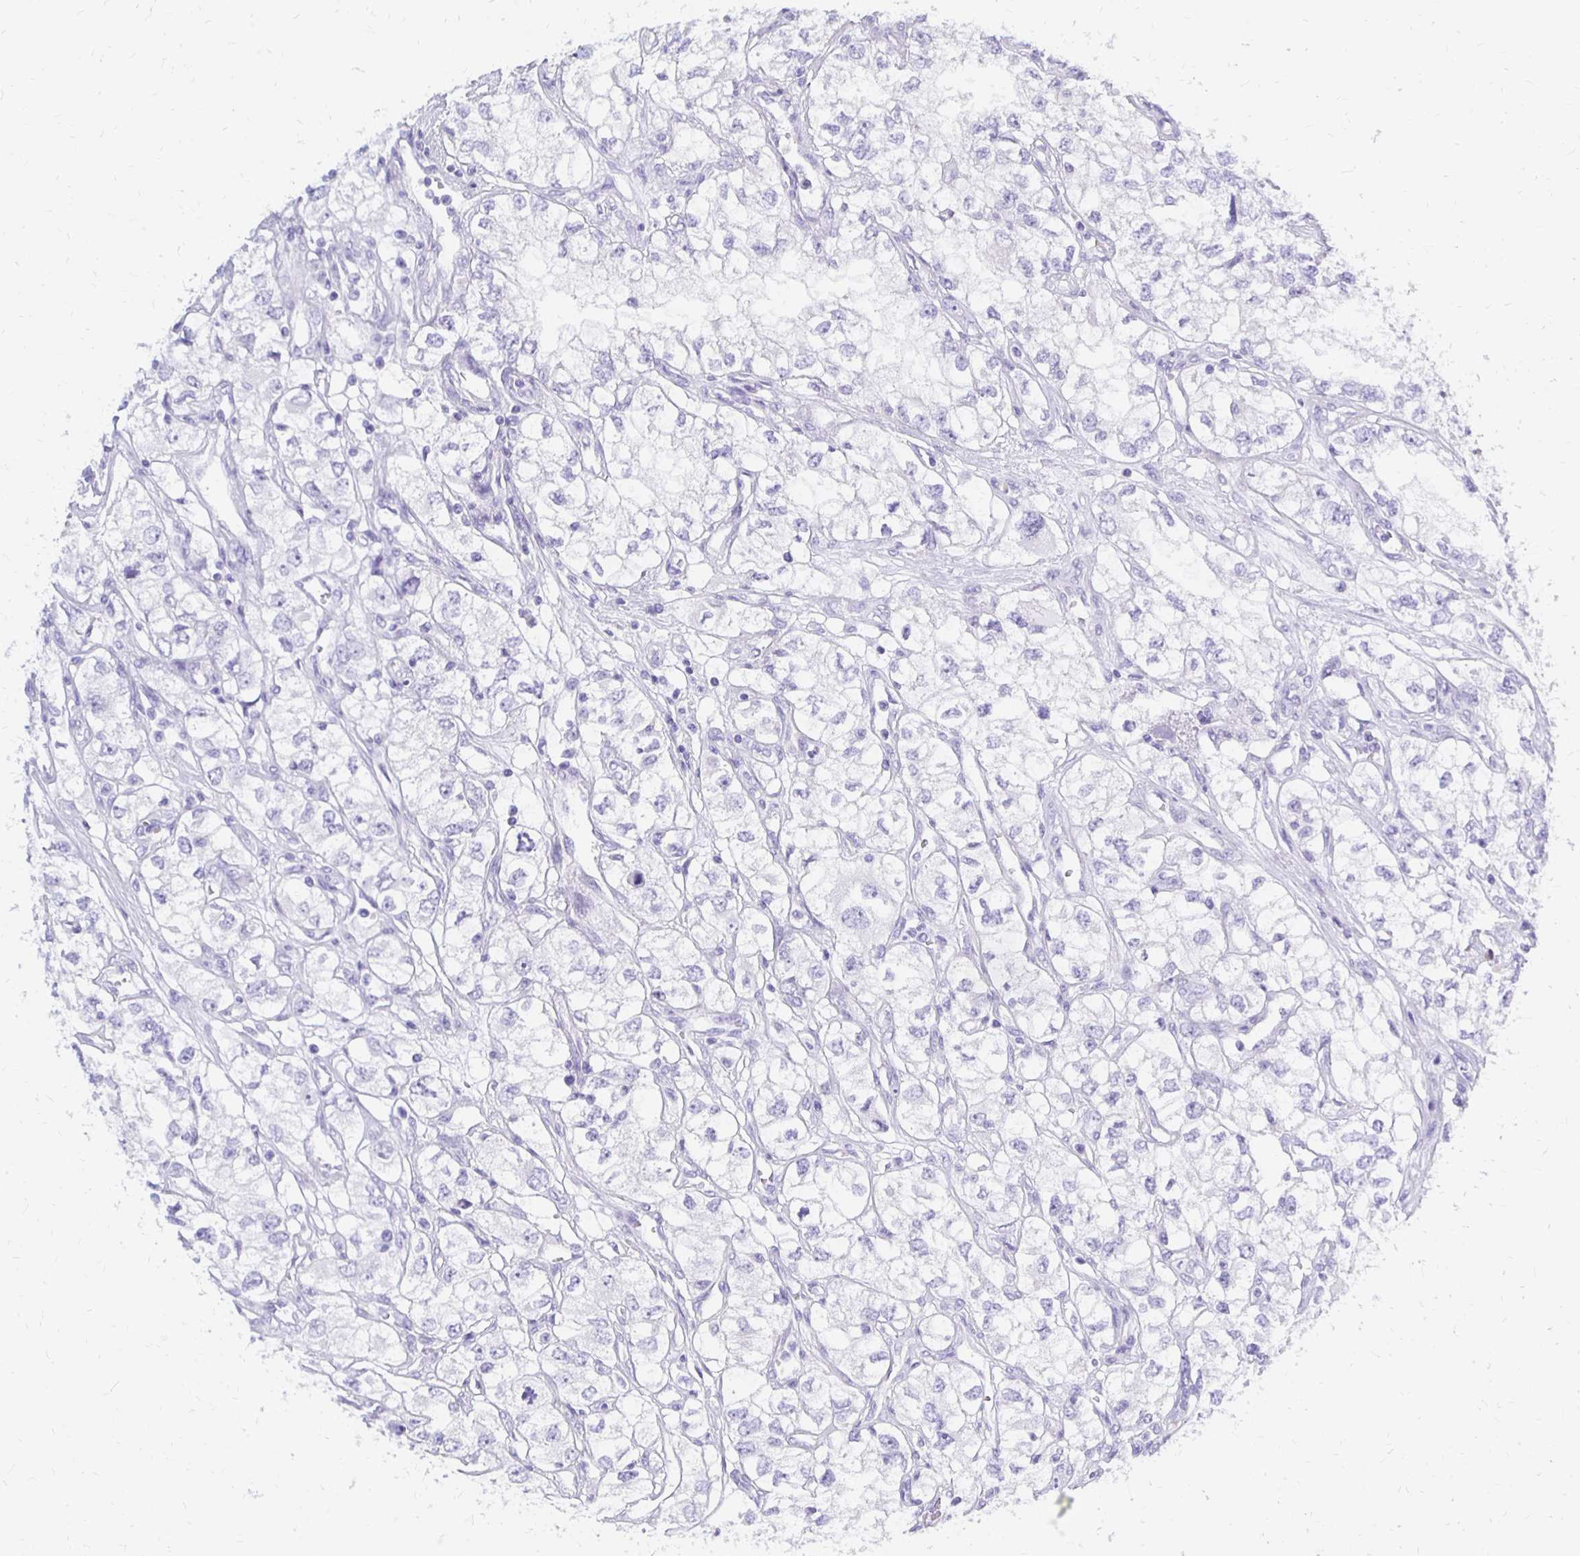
{"staining": {"intensity": "negative", "quantity": "none", "location": "none"}, "tissue": "renal cancer", "cell_type": "Tumor cells", "image_type": "cancer", "snomed": [{"axis": "morphology", "description": "Adenocarcinoma, NOS"}, {"axis": "topography", "description": "Kidney"}], "caption": "High magnification brightfield microscopy of adenocarcinoma (renal) stained with DAB (brown) and counterstained with hematoxylin (blue): tumor cells show no significant staining. The staining was performed using DAB (3,3'-diaminobenzidine) to visualize the protein expression in brown, while the nuclei were stained in blue with hematoxylin (Magnification: 20x).", "gene": "FNTB", "patient": {"sex": "female", "age": 59}}